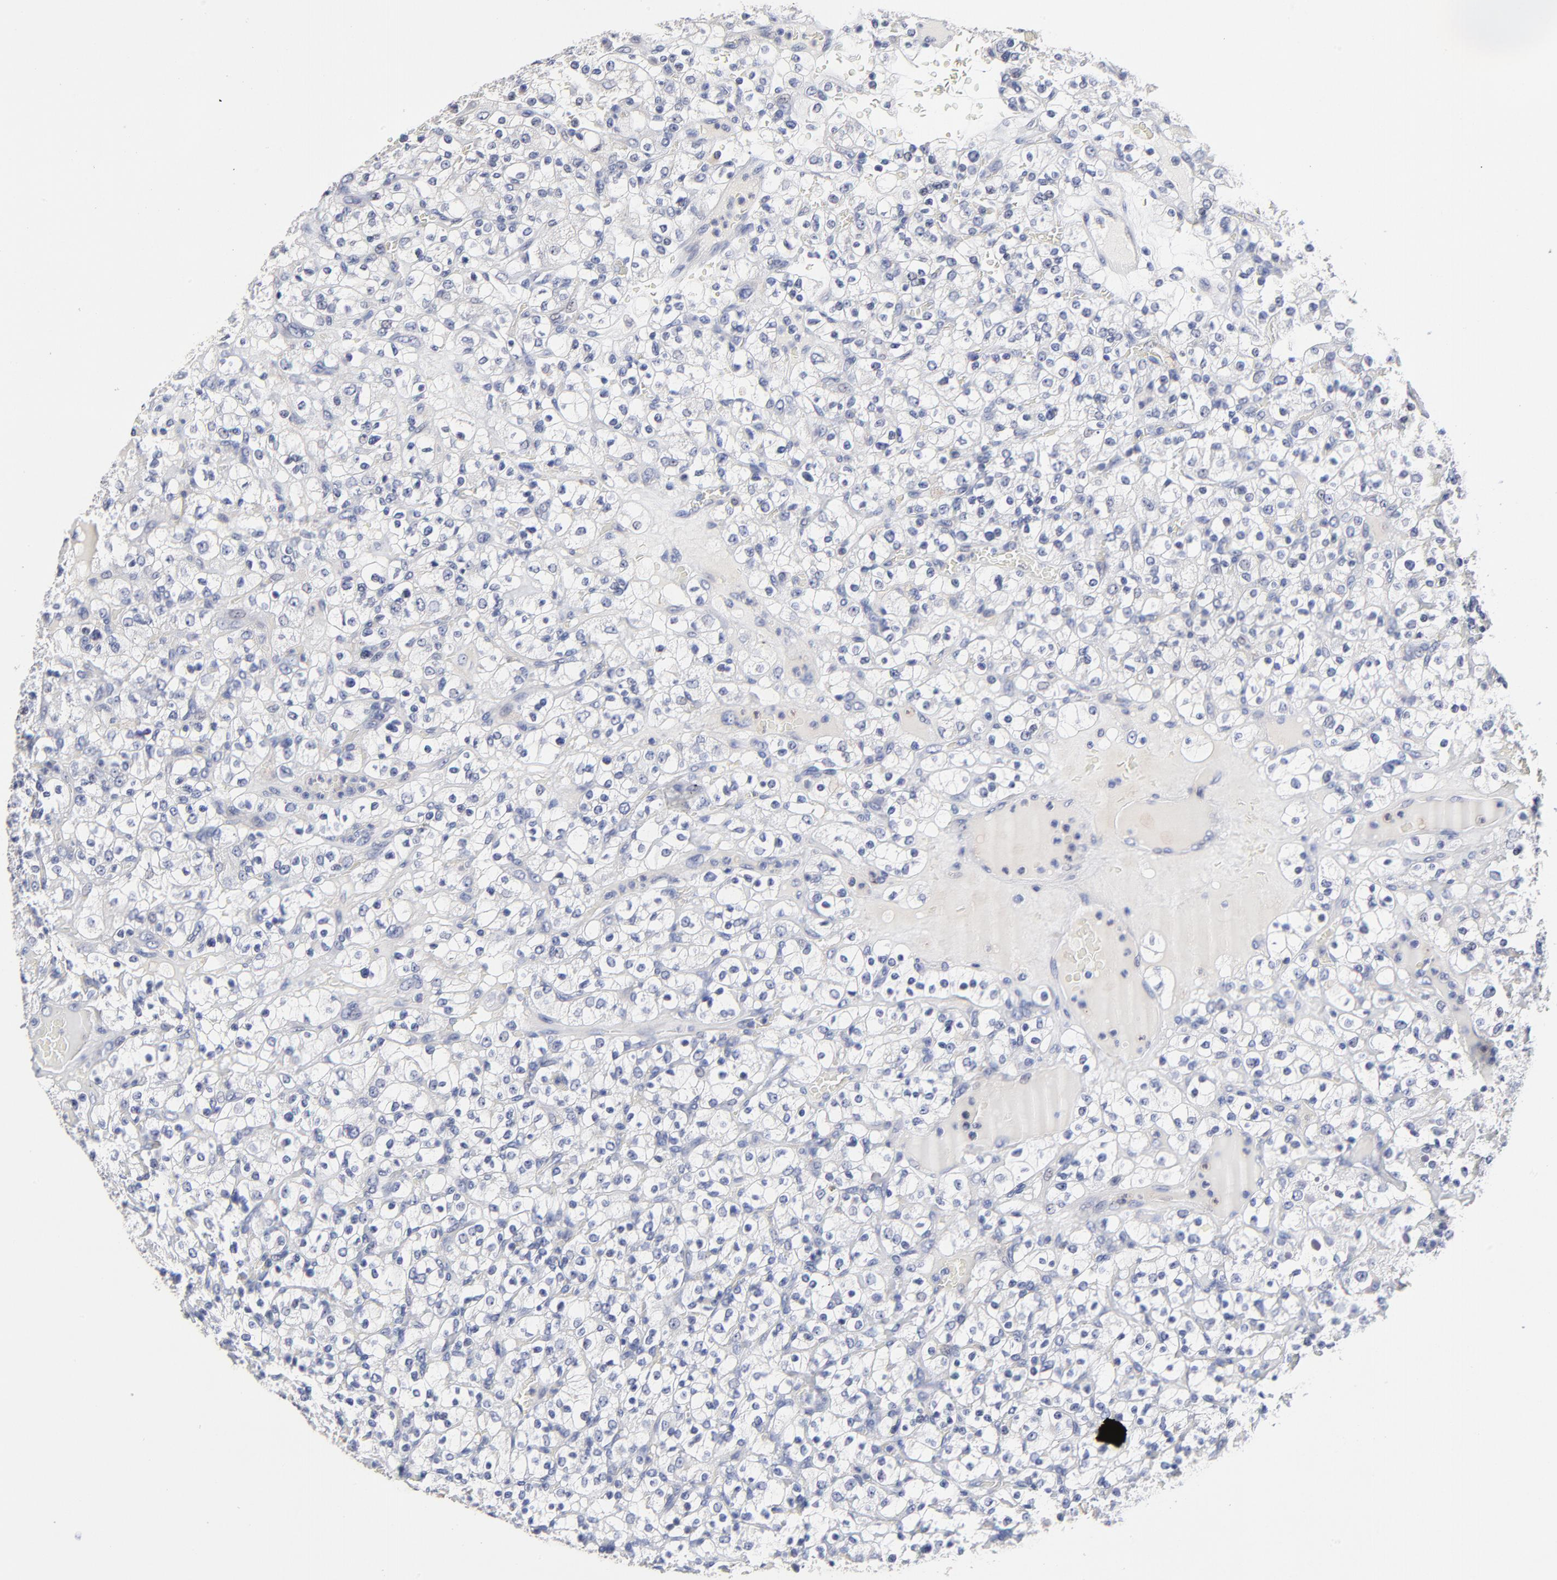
{"staining": {"intensity": "negative", "quantity": "none", "location": "none"}, "tissue": "renal cancer", "cell_type": "Tumor cells", "image_type": "cancer", "snomed": [{"axis": "morphology", "description": "Normal tissue, NOS"}, {"axis": "morphology", "description": "Adenocarcinoma, NOS"}, {"axis": "topography", "description": "Kidney"}], "caption": "The IHC histopathology image has no significant expression in tumor cells of renal cancer (adenocarcinoma) tissue.", "gene": "CXADR", "patient": {"sex": "female", "age": 72}}